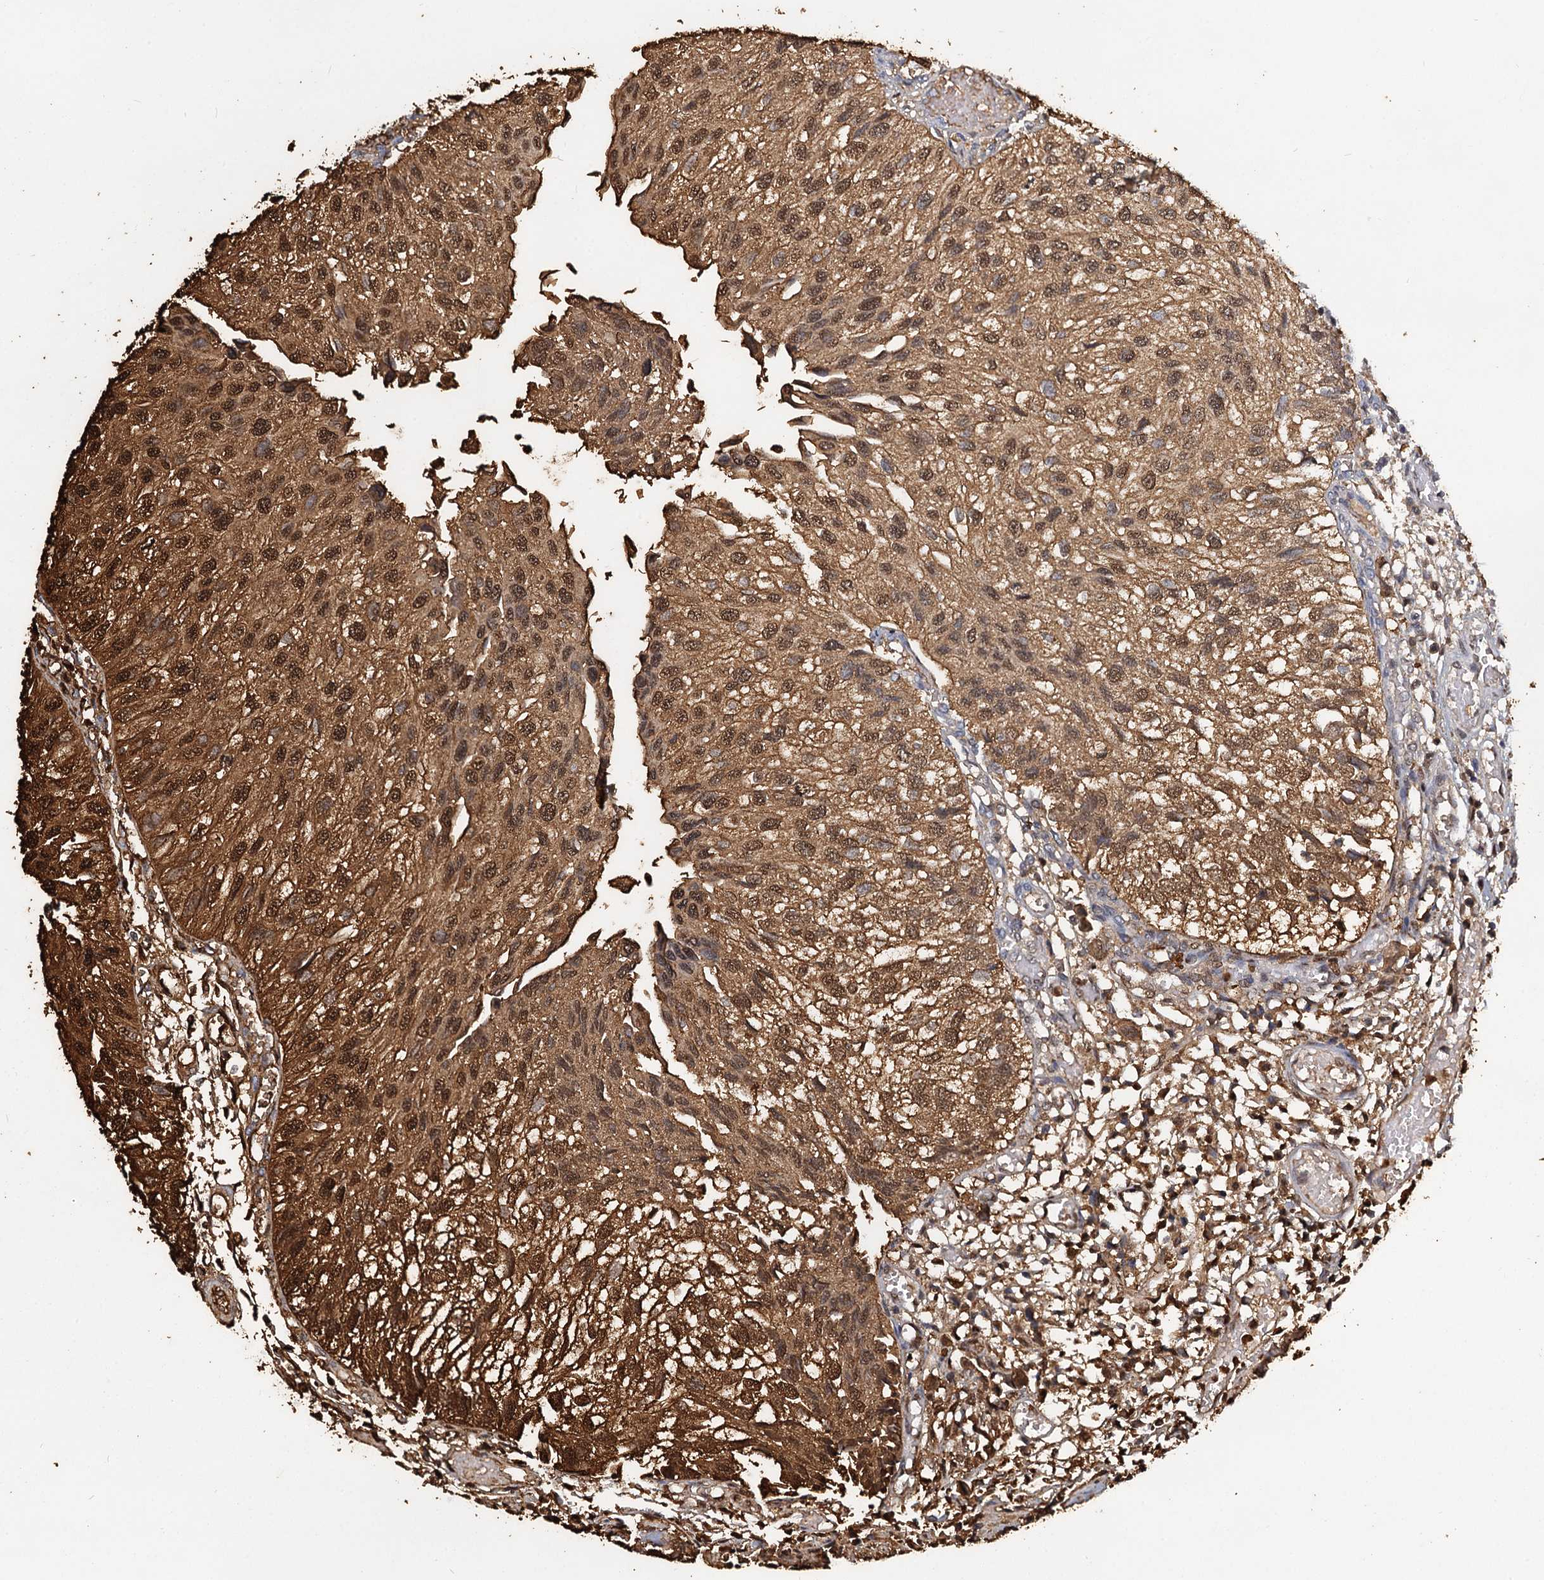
{"staining": {"intensity": "strong", "quantity": ">75%", "location": "cytoplasmic/membranous,nuclear"}, "tissue": "urothelial cancer", "cell_type": "Tumor cells", "image_type": "cancer", "snomed": [{"axis": "morphology", "description": "Urothelial carcinoma, Low grade"}, {"axis": "topography", "description": "Urinary bladder"}], "caption": "A histopathology image showing strong cytoplasmic/membranous and nuclear staining in approximately >75% of tumor cells in urothelial cancer, as visualized by brown immunohistochemical staining.", "gene": "S100A6", "patient": {"sex": "female", "age": 89}}